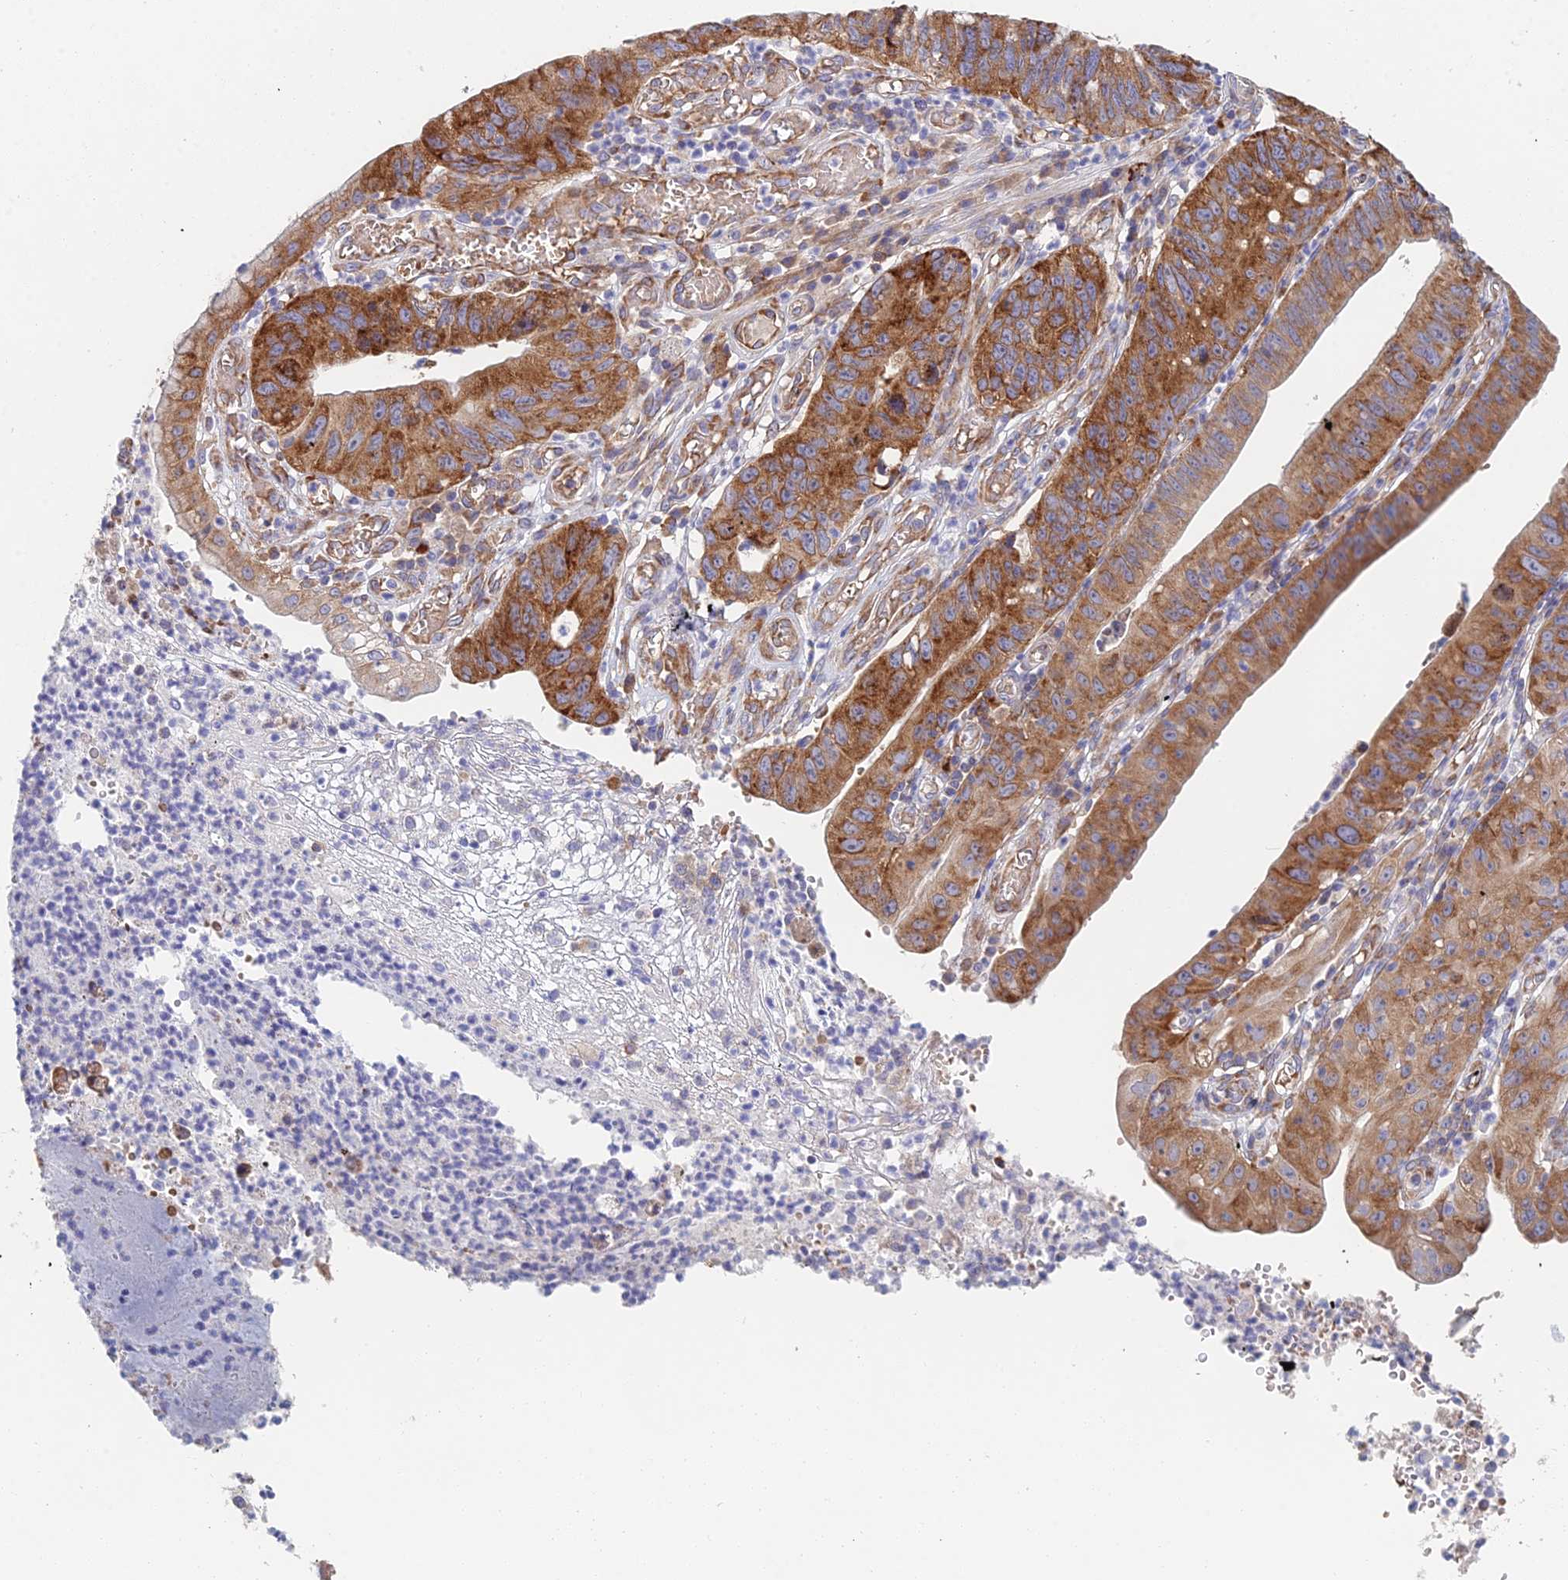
{"staining": {"intensity": "strong", "quantity": ">75%", "location": "cytoplasmic/membranous"}, "tissue": "stomach cancer", "cell_type": "Tumor cells", "image_type": "cancer", "snomed": [{"axis": "morphology", "description": "Adenocarcinoma, NOS"}, {"axis": "topography", "description": "Stomach"}], "caption": "DAB (3,3'-diaminobenzidine) immunohistochemical staining of human stomach adenocarcinoma reveals strong cytoplasmic/membranous protein expression in about >75% of tumor cells. The protein of interest is stained brown, and the nuclei are stained in blue (DAB IHC with brightfield microscopy, high magnification).", "gene": "ELOF1", "patient": {"sex": "male", "age": 59}}